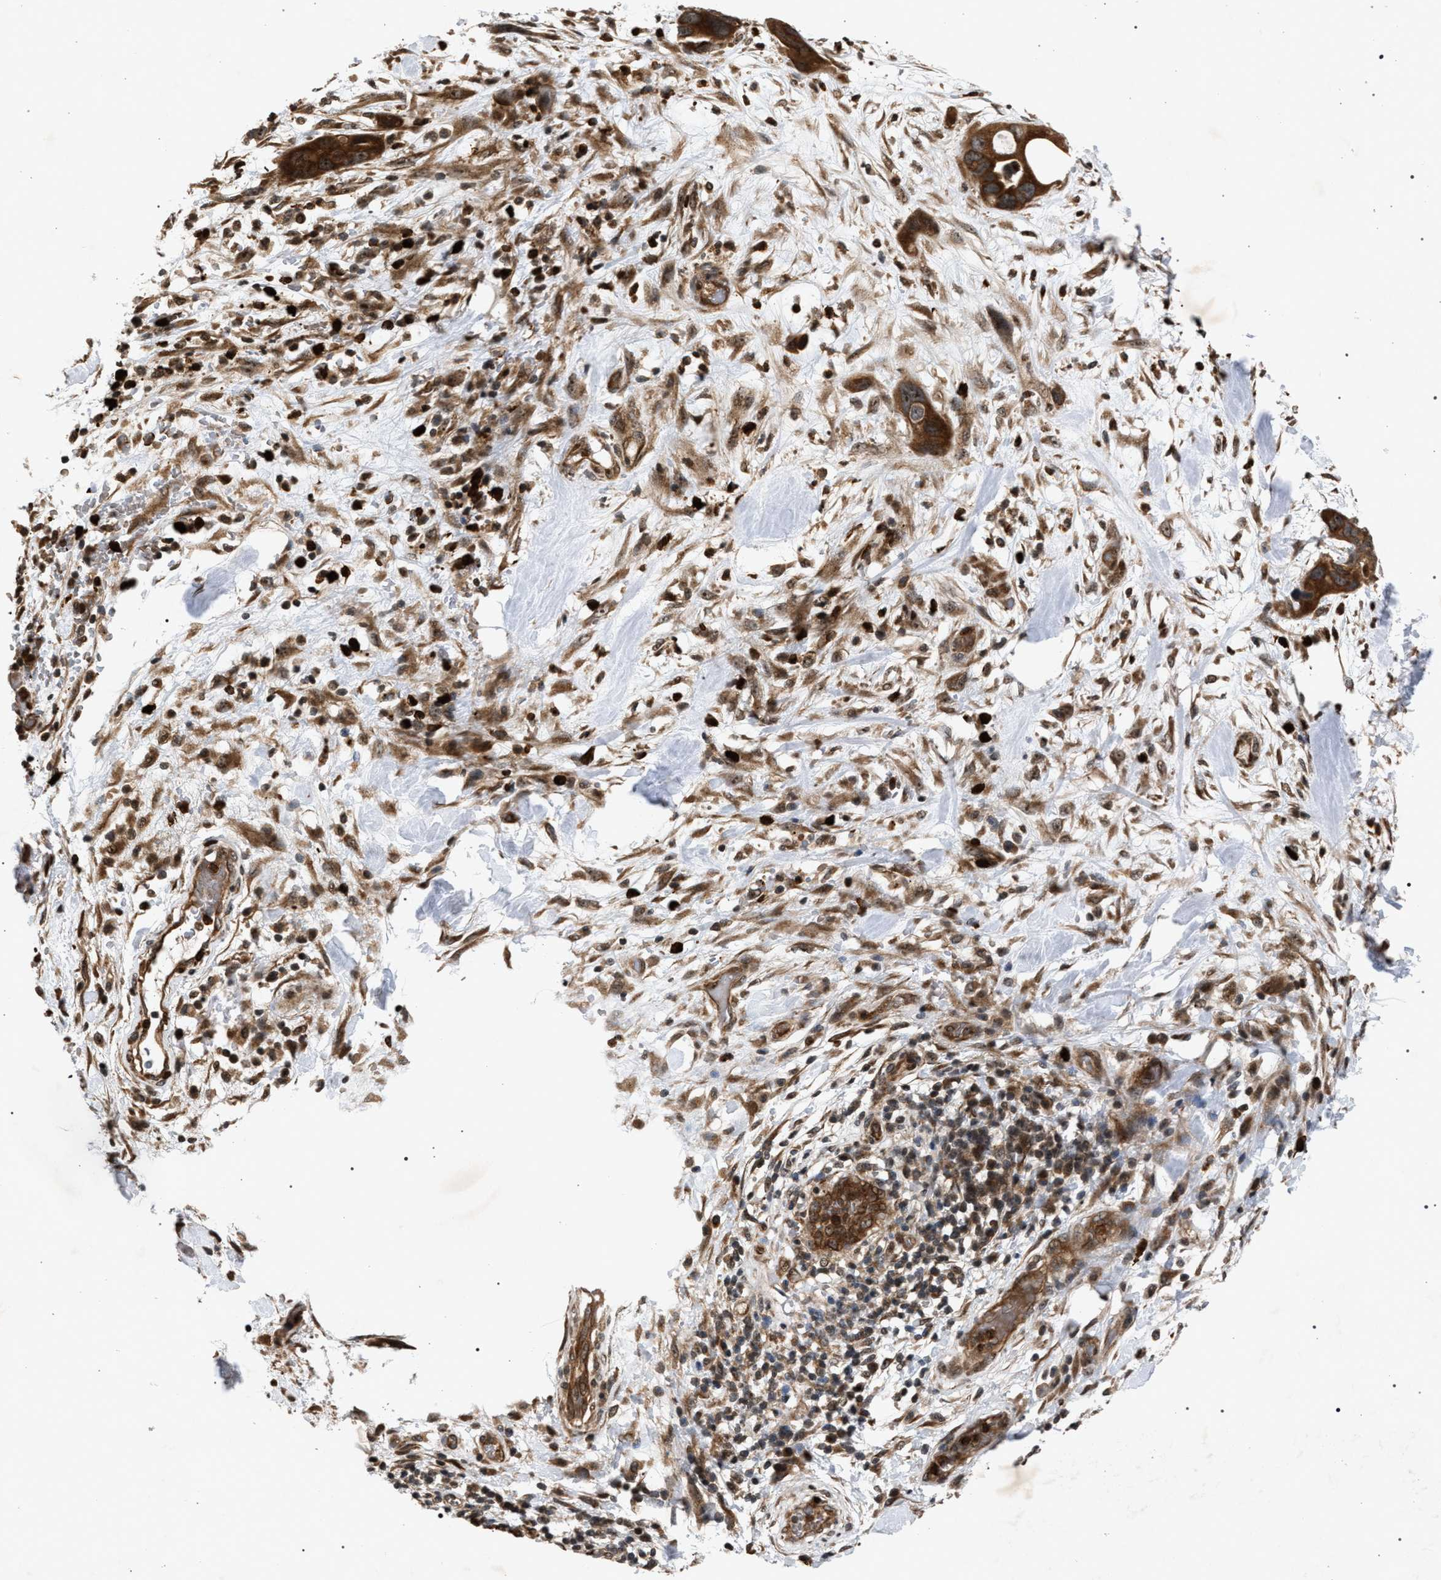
{"staining": {"intensity": "strong", "quantity": ">75%", "location": "cytoplasmic/membranous,nuclear"}, "tissue": "pancreatic cancer", "cell_type": "Tumor cells", "image_type": "cancer", "snomed": [{"axis": "morphology", "description": "Adenocarcinoma, NOS"}, {"axis": "topography", "description": "Pancreas"}], "caption": "Immunohistochemical staining of pancreatic adenocarcinoma shows strong cytoplasmic/membranous and nuclear protein staining in about >75% of tumor cells. The protein of interest is stained brown, and the nuclei are stained in blue (DAB (3,3'-diaminobenzidine) IHC with brightfield microscopy, high magnification).", "gene": "IRAK4", "patient": {"sex": "female", "age": 71}}